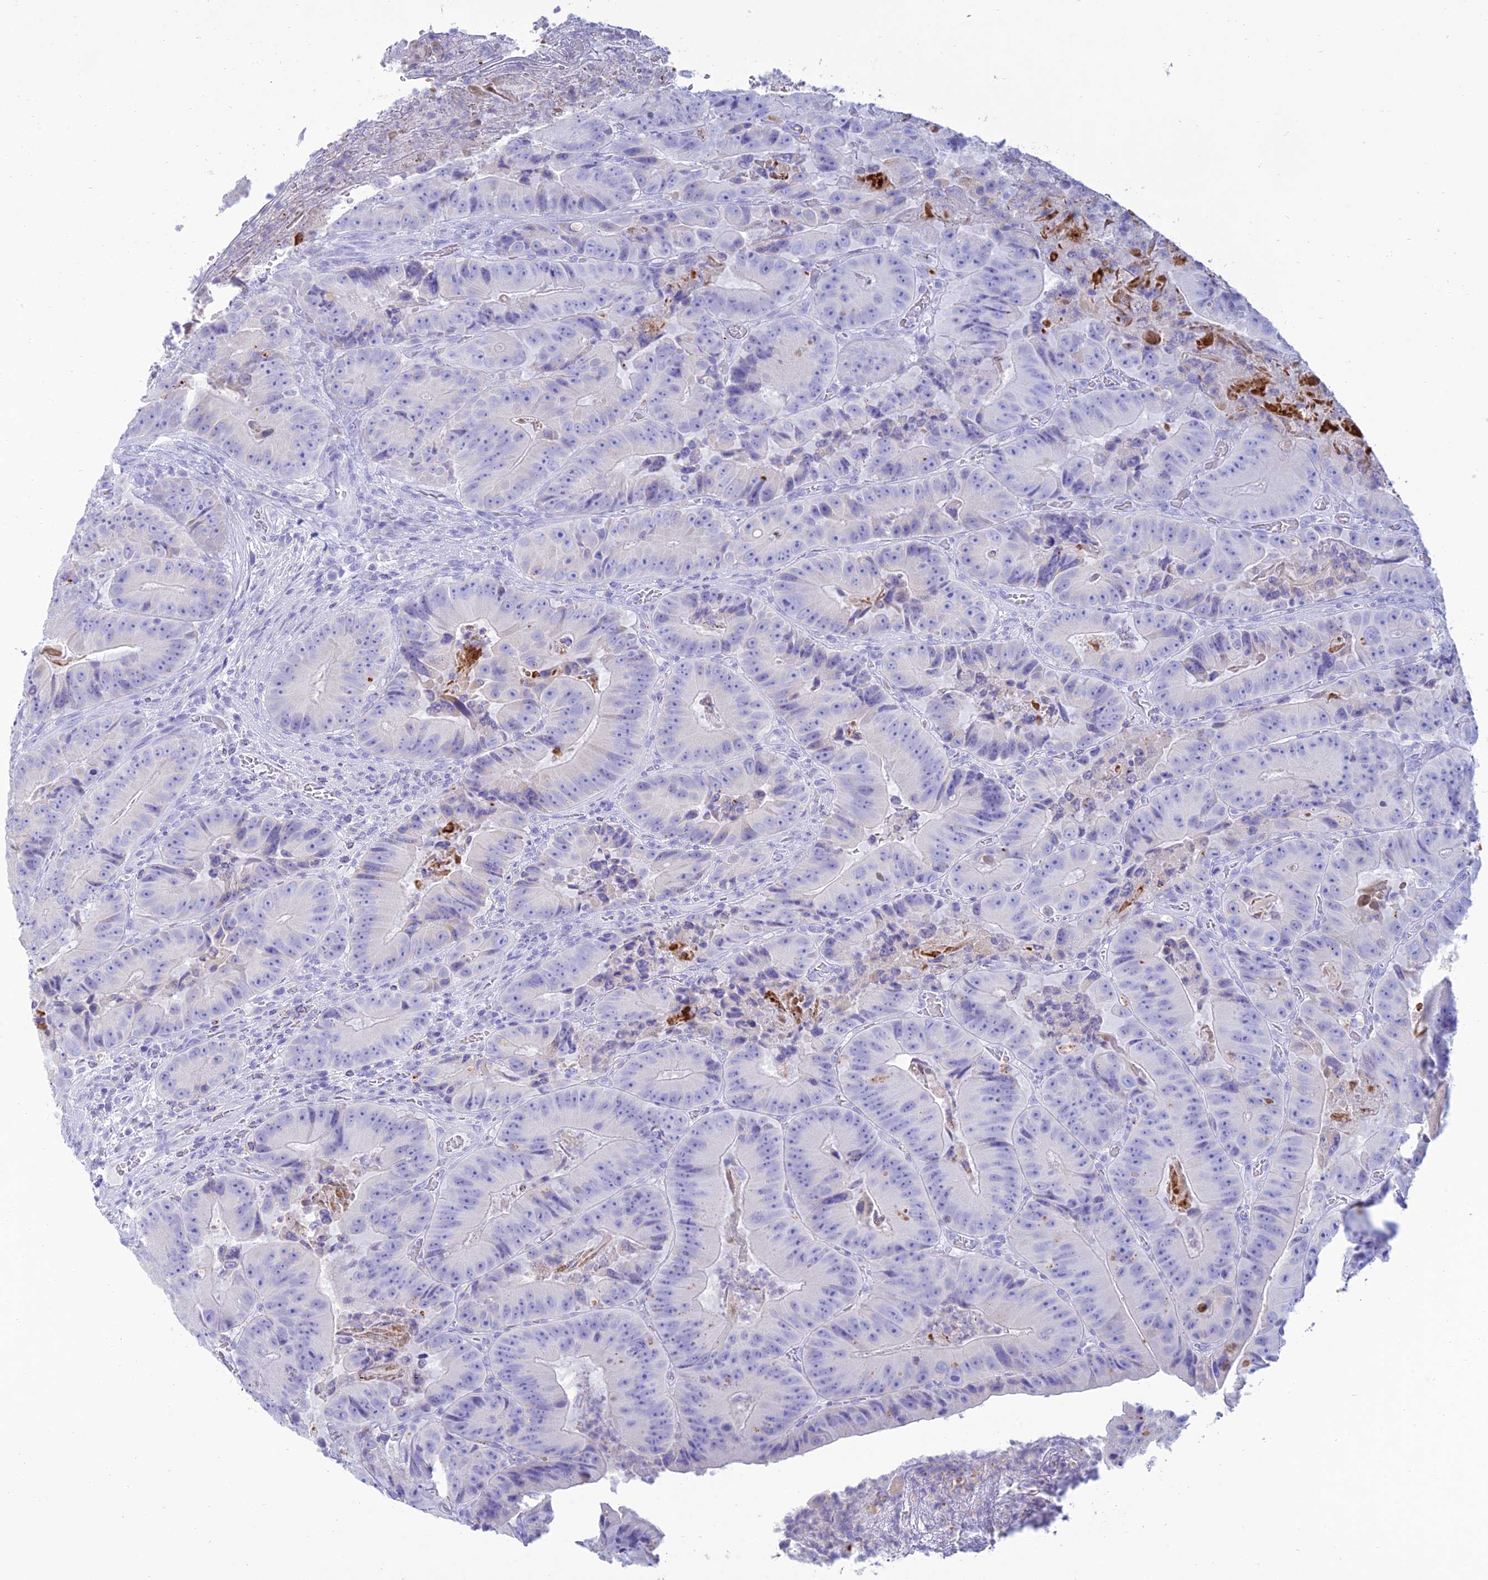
{"staining": {"intensity": "negative", "quantity": "none", "location": "none"}, "tissue": "colorectal cancer", "cell_type": "Tumor cells", "image_type": "cancer", "snomed": [{"axis": "morphology", "description": "Adenocarcinoma, NOS"}, {"axis": "topography", "description": "Colon"}], "caption": "High magnification brightfield microscopy of colorectal cancer (adenocarcinoma) stained with DAB (3,3'-diaminobenzidine) (brown) and counterstained with hematoxylin (blue): tumor cells show no significant positivity.", "gene": "MAL2", "patient": {"sex": "female", "age": 86}}